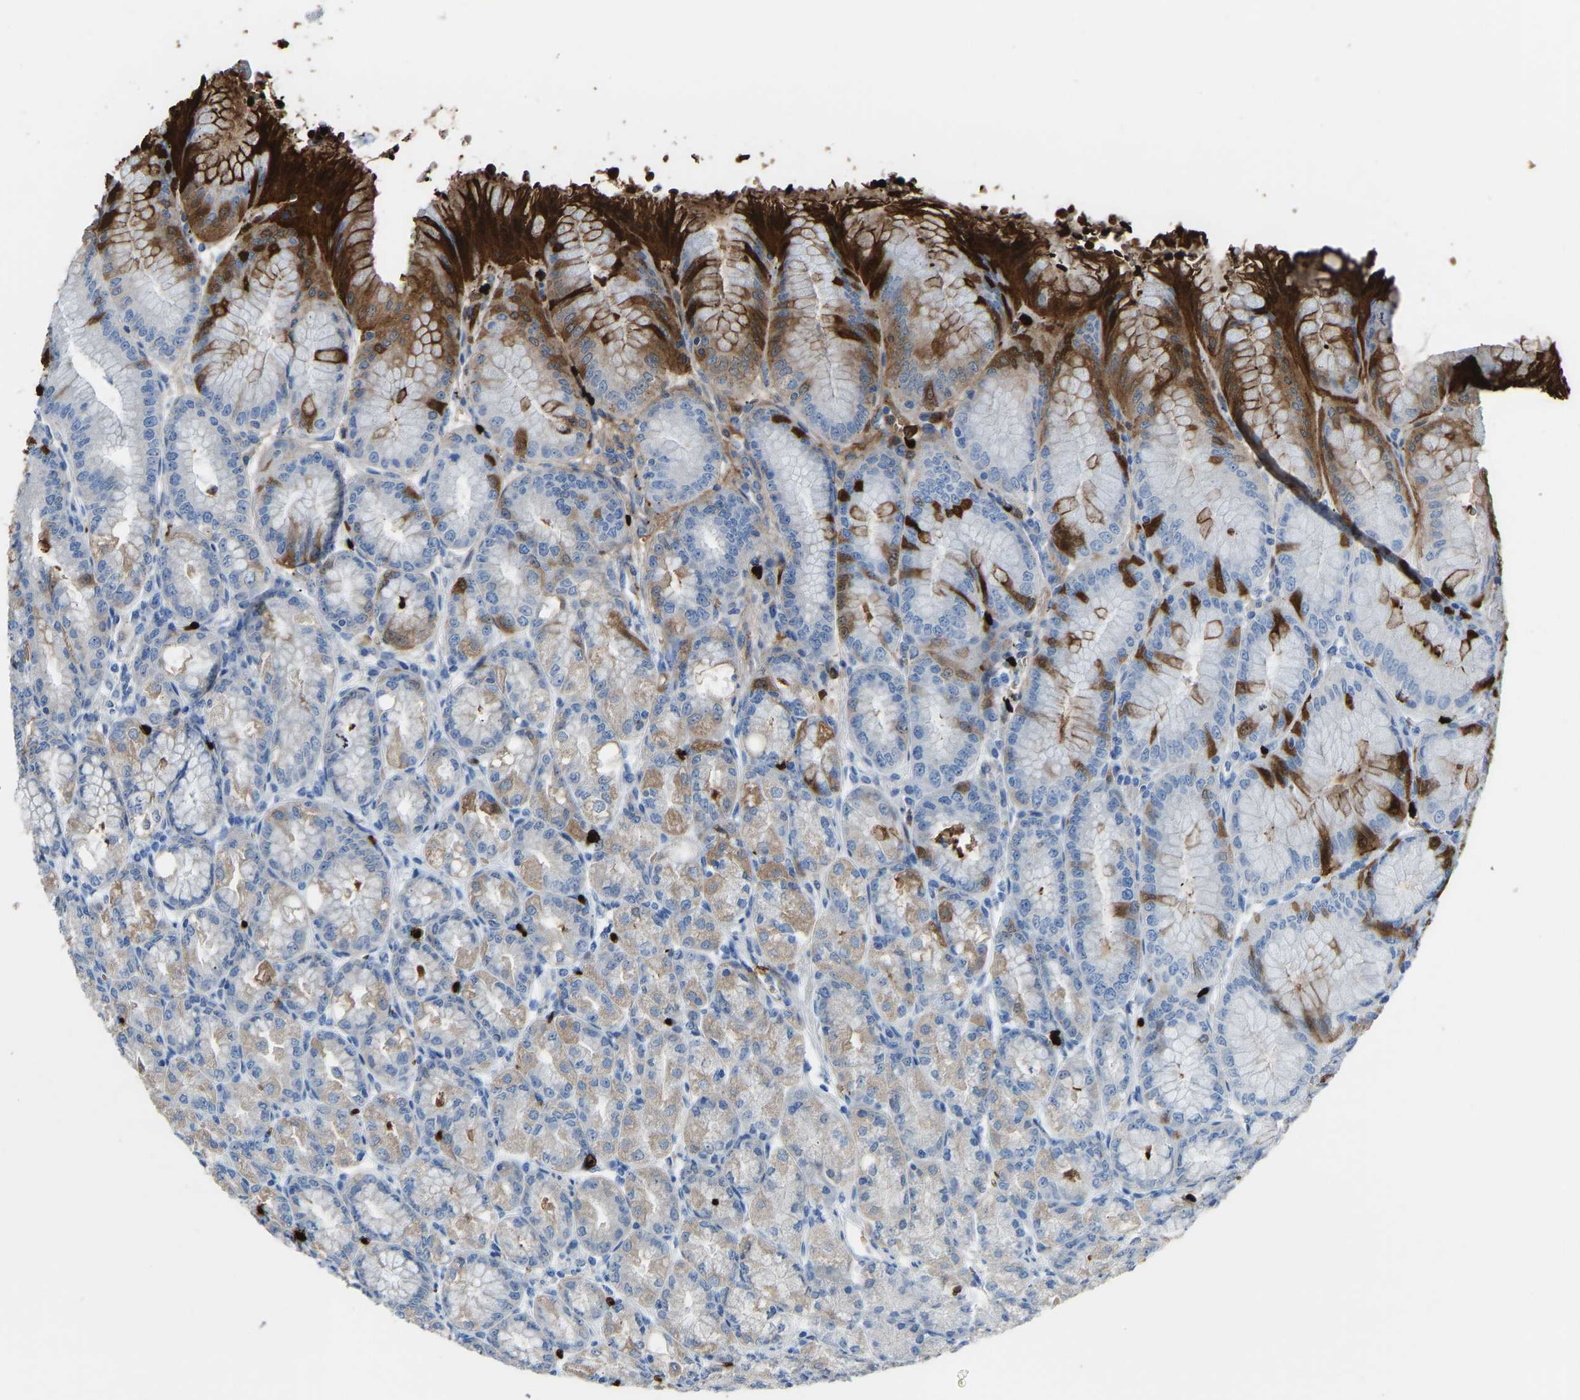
{"staining": {"intensity": "strong", "quantity": "<25%", "location": "cytoplasmic/membranous,nuclear"}, "tissue": "stomach", "cell_type": "Glandular cells", "image_type": "normal", "snomed": [{"axis": "morphology", "description": "Normal tissue, NOS"}, {"axis": "topography", "description": "Stomach, lower"}], "caption": "Immunohistochemistry staining of normal stomach, which reveals medium levels of strong cytoplasmic/membranous,nuclear positivity in approximately <25% of glandular cells indicating strong cytoplasmic/membranous,nuclear protein positivity. The staining was performed using DAB (brown) for protein detection and nuclei were counterstained in hematoxylin (blue).", "gene": "PIGS", "patient": {"sex": "male", "age": 71}}